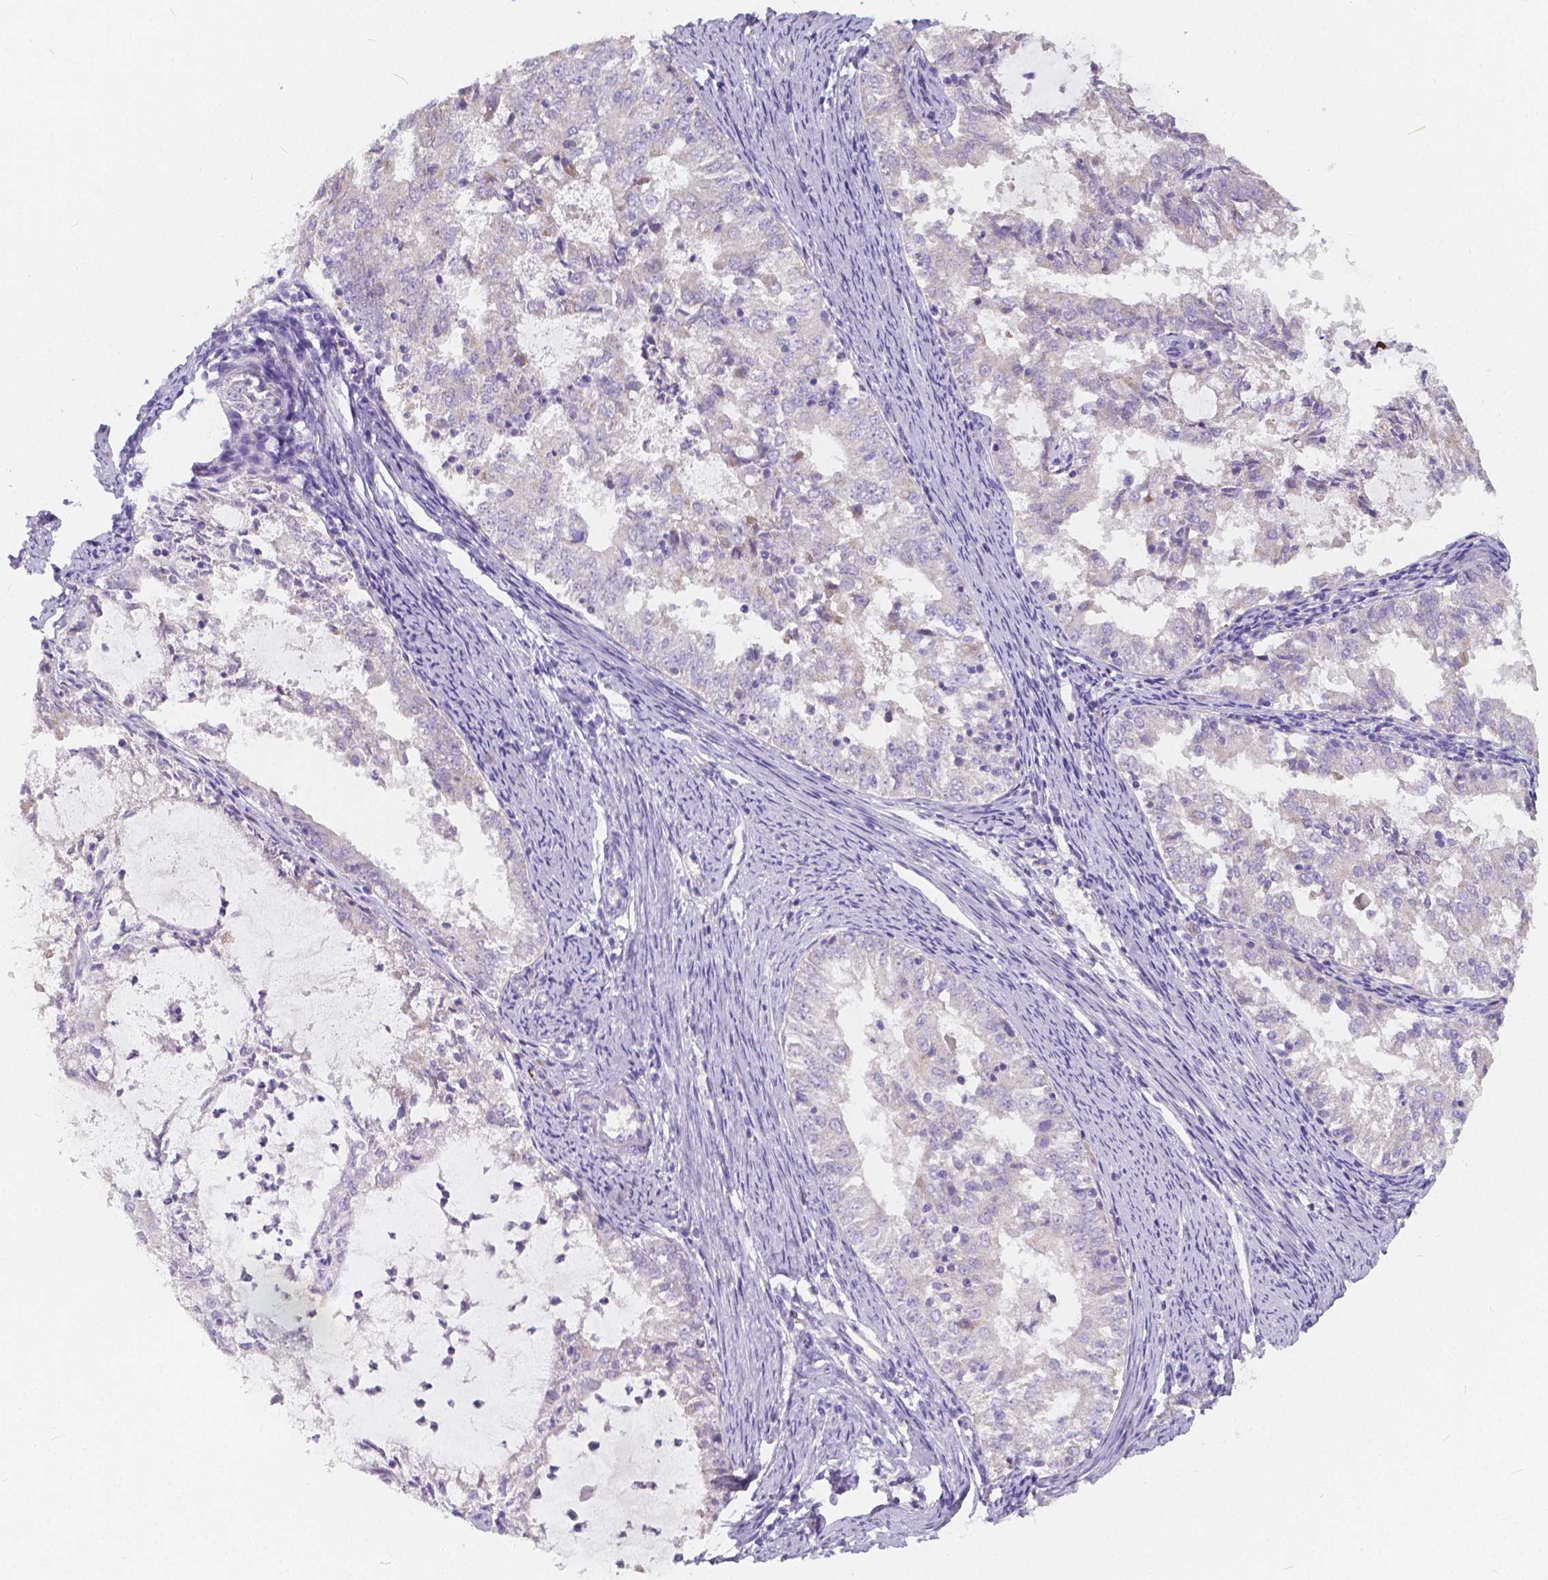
{"staining": {"intensity": "negative", "quantity": "none", "location": "none"}, "tissue": "endometrial cancer", "cell_type": "Tumor cells", "image_type": "cancer", "snomed": [{"axis": "morphology", "description": "Adenocarcinoma, NOS"}, {"axis": "topography", "description": "Endometrium"}], "caption": "There is no significant positivity in tumor cells of endometrial cancer.", "gene": "RNF186", "patient": {"sex": "female", "age": 57}}